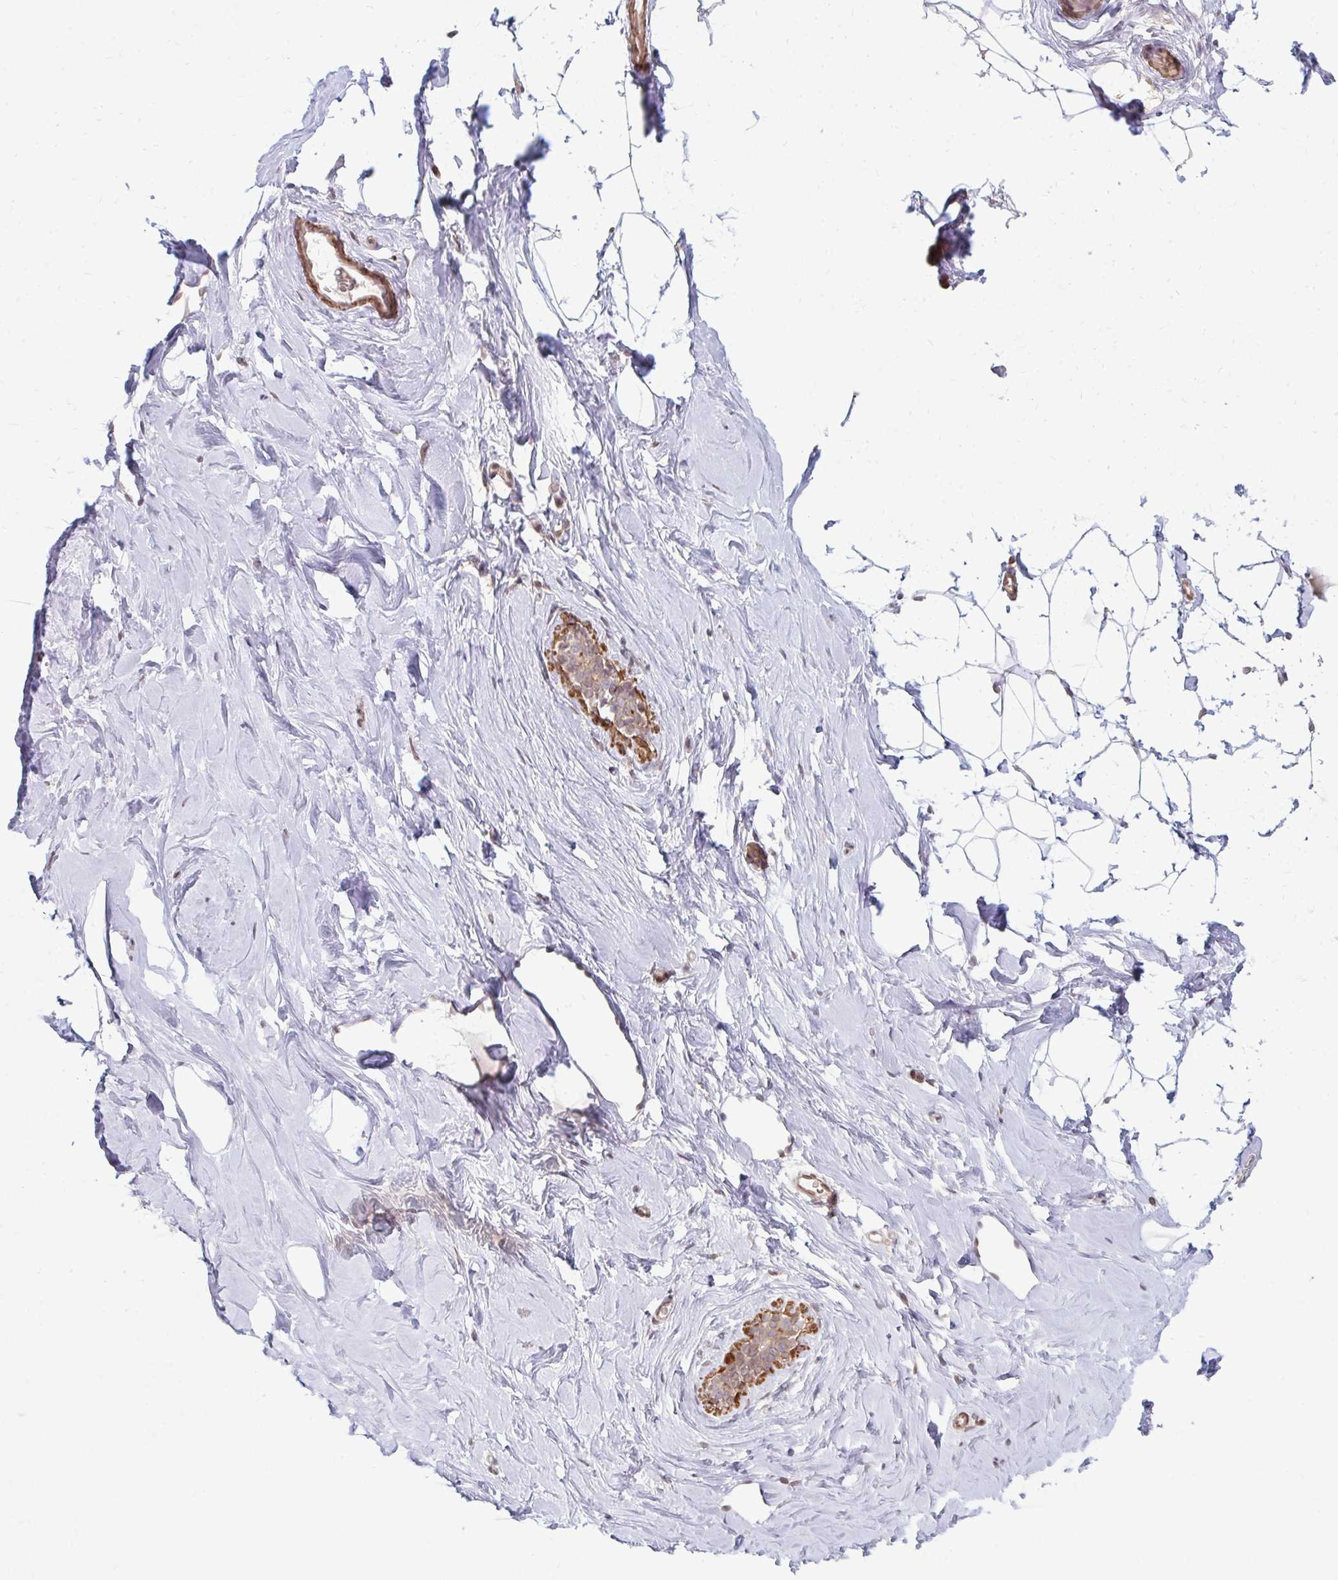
{"staining": {"intensity": "negative", "quantity": "none", "location": "none"}, "tissue": "breast", "cell_type": "Adipocytes", "image_type": "normal", "snomed": [{"axis": "morphology", "description": "Normal tissue, NOS"}, {"axis": "topography", "description": "Breast"}], "caption": "DAB (3,3'-diaminobenzidine) immunohistochemical staining of normal breast demonstrates no significant staining in adipocytes.", "gene": "GPC5", "patient": {"sex": "female", "age": 32}}